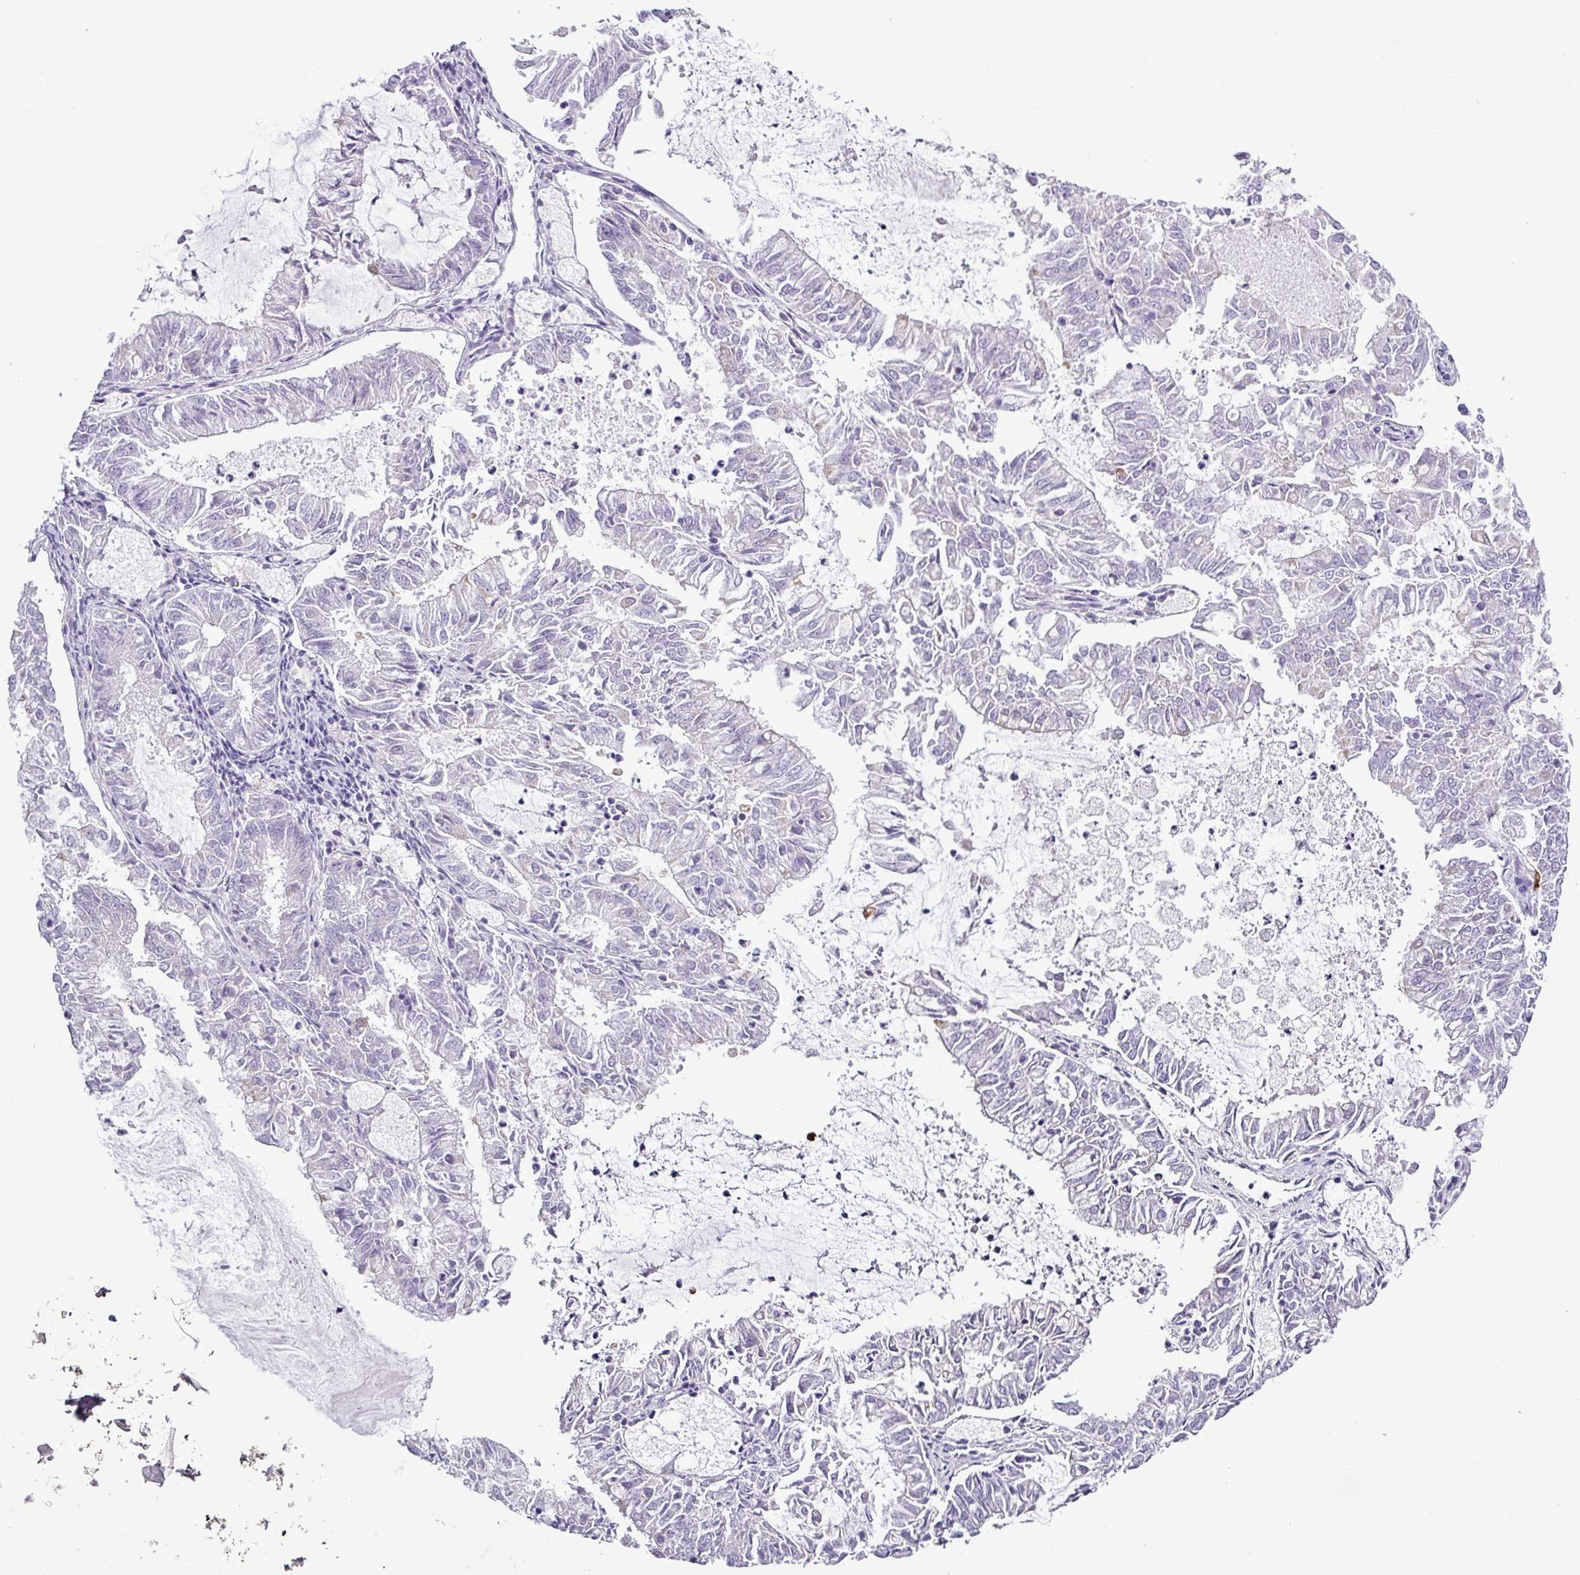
{"staining": {"intensity": "moderate", "quantity": "<25%", "location": "cytoplasmic/membranous"}, "tissue": "endometrial cancer", "cell_type": "Tumor cells", "image_type": "cancer", "snomed": [{"axis": "morphology", "description": "Adenocarcinoma, NOS"}, {"axis": "topography", "description": "Endometrium"}], "caption": "Immunohistochemical staining of adenocarcinoma (endometrial) displays low levels of moderate cytoplasmic/membranous positivity in approximately <25% of tumor cells.", "gene": "ALDH3A1", "patient": {"sex": "female", "age": 57}}